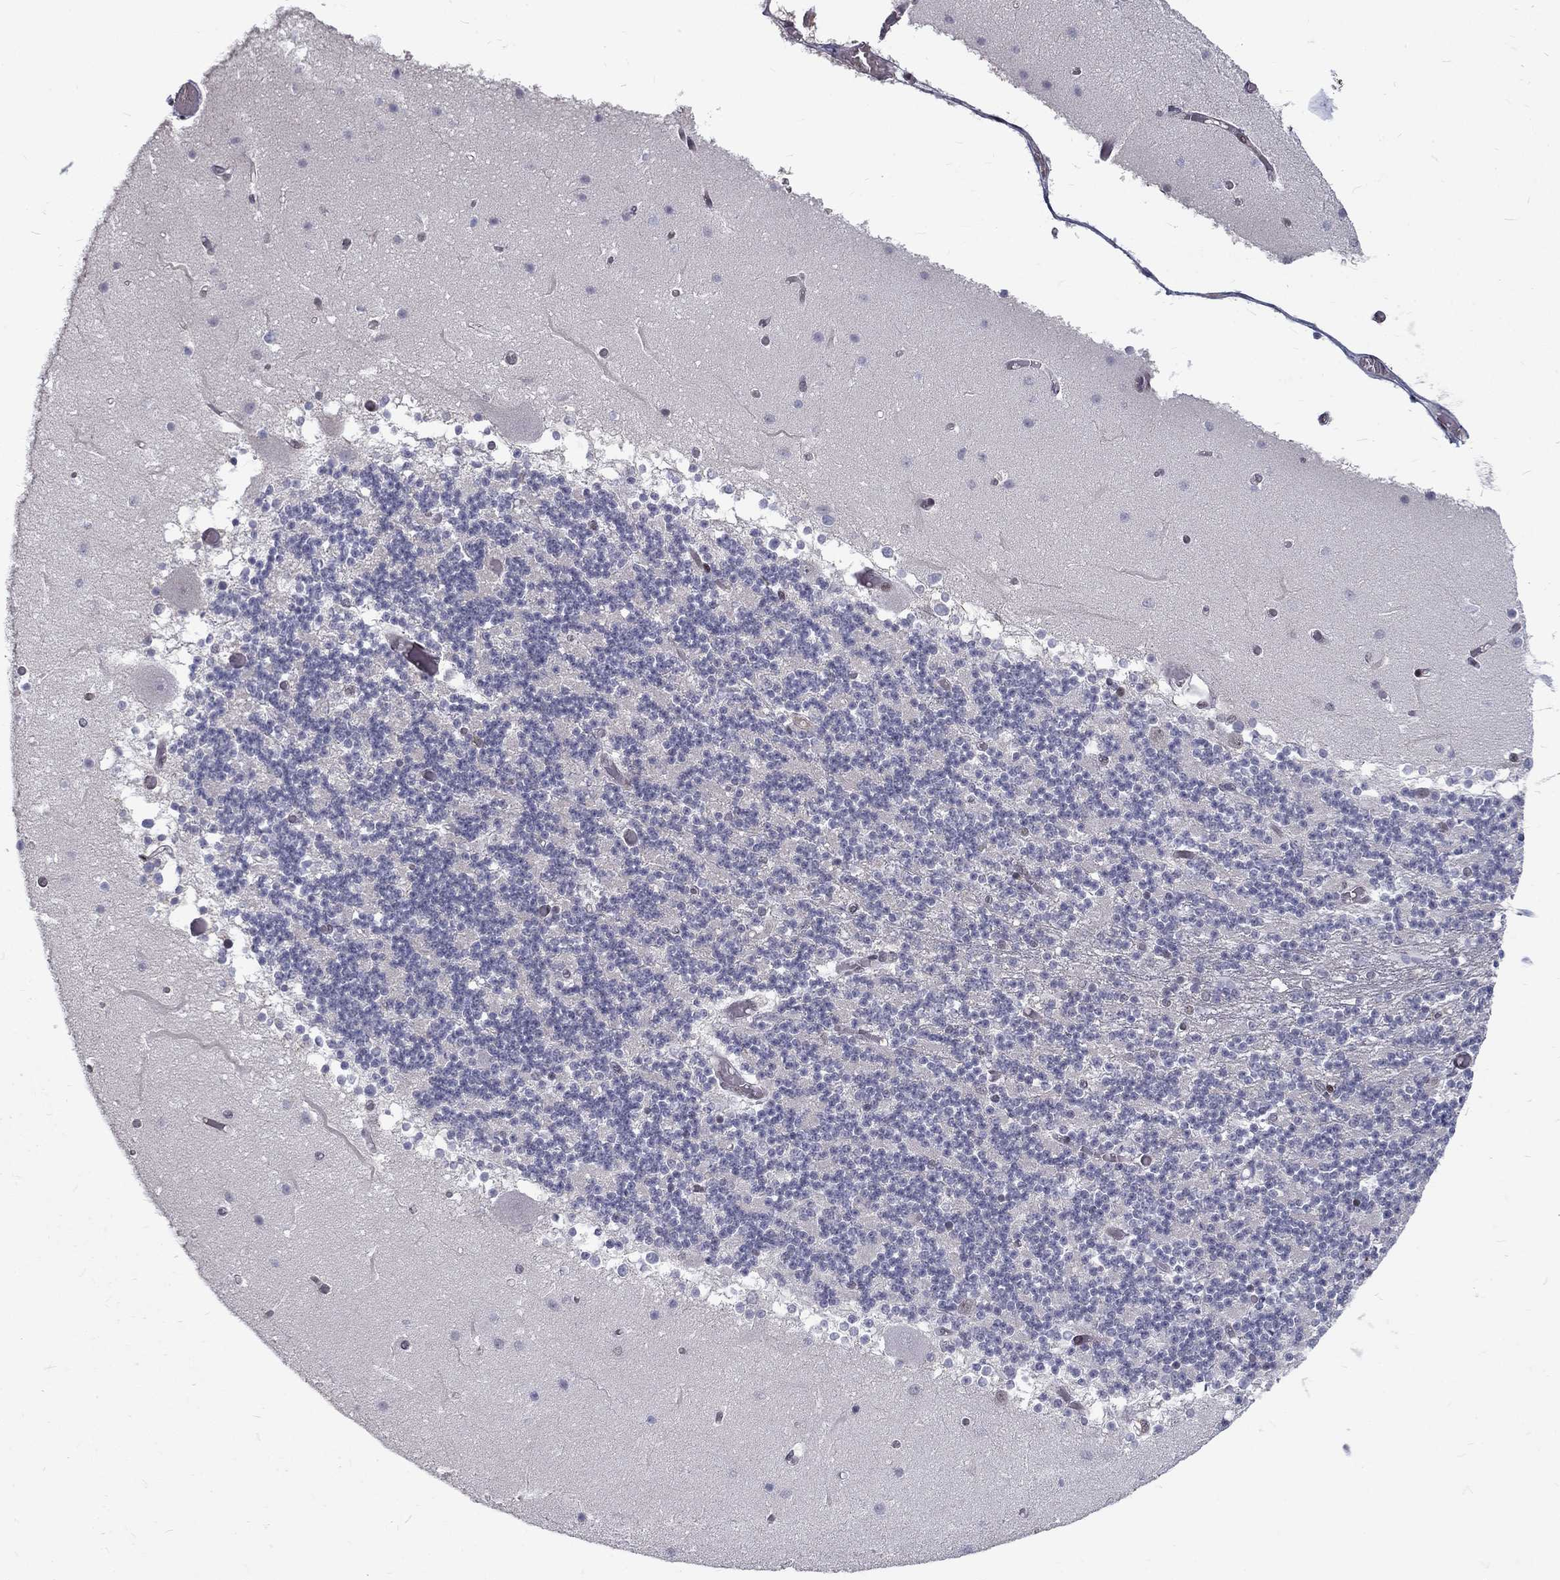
{"staining": {"intensity": "negative", "quantity": "none", "location": "none"}, "tissue": "cerebellum", "cell_type": "Cells in granular layer", "image_type": "normal", "snomed": [{"axis": "morphology", "description": "Normal tissue, NOS"}, {"axis": "topography", "description": "Cerebellum"}], "caption": "The micrograph reveals no significant staining in cells in granular layer of cerebellum.", "gene": "TCEAL1", "patient": {"sex": "female", "age": 28}}